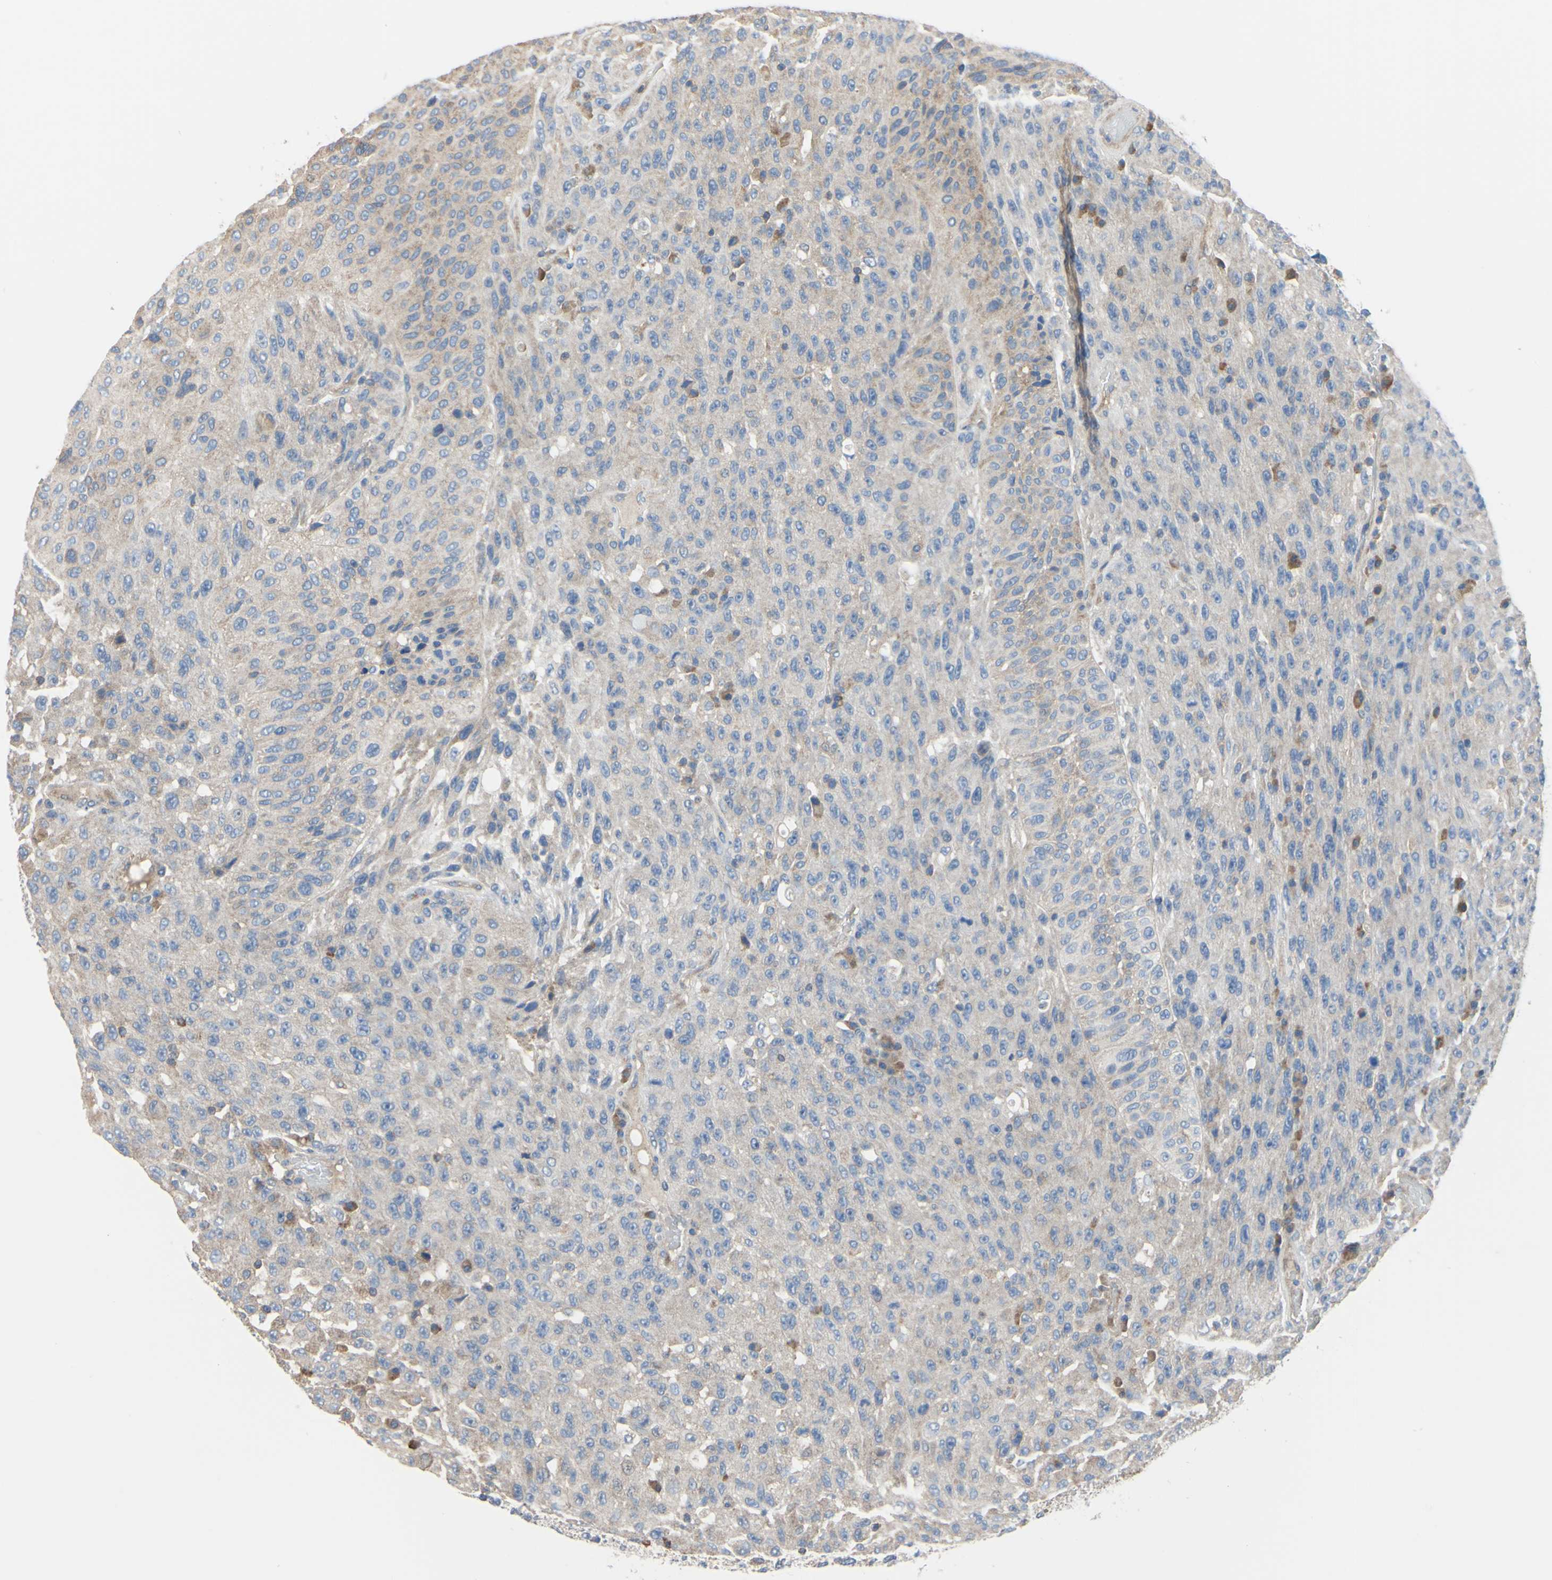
{"staining": {"intensity": "weak", "quantity": "<25%", "location": "cytoplasmic/membranous"}, "tissue": "urothelial cancer", "cell_type": "Tumor cells", "image_type": "cancer", "snomed": [{"axis": "morphology", "description": "Urothelial carcinoma, High grade"}, {"axis": "topography", "description": "Urinary bladder"}], "caption": "Image shows no significant protein positivity in tumor cells of urothelial carcinoma (high-grade).", "gene": "BECN1", "patient": {"sex": "male", "age": 66}}